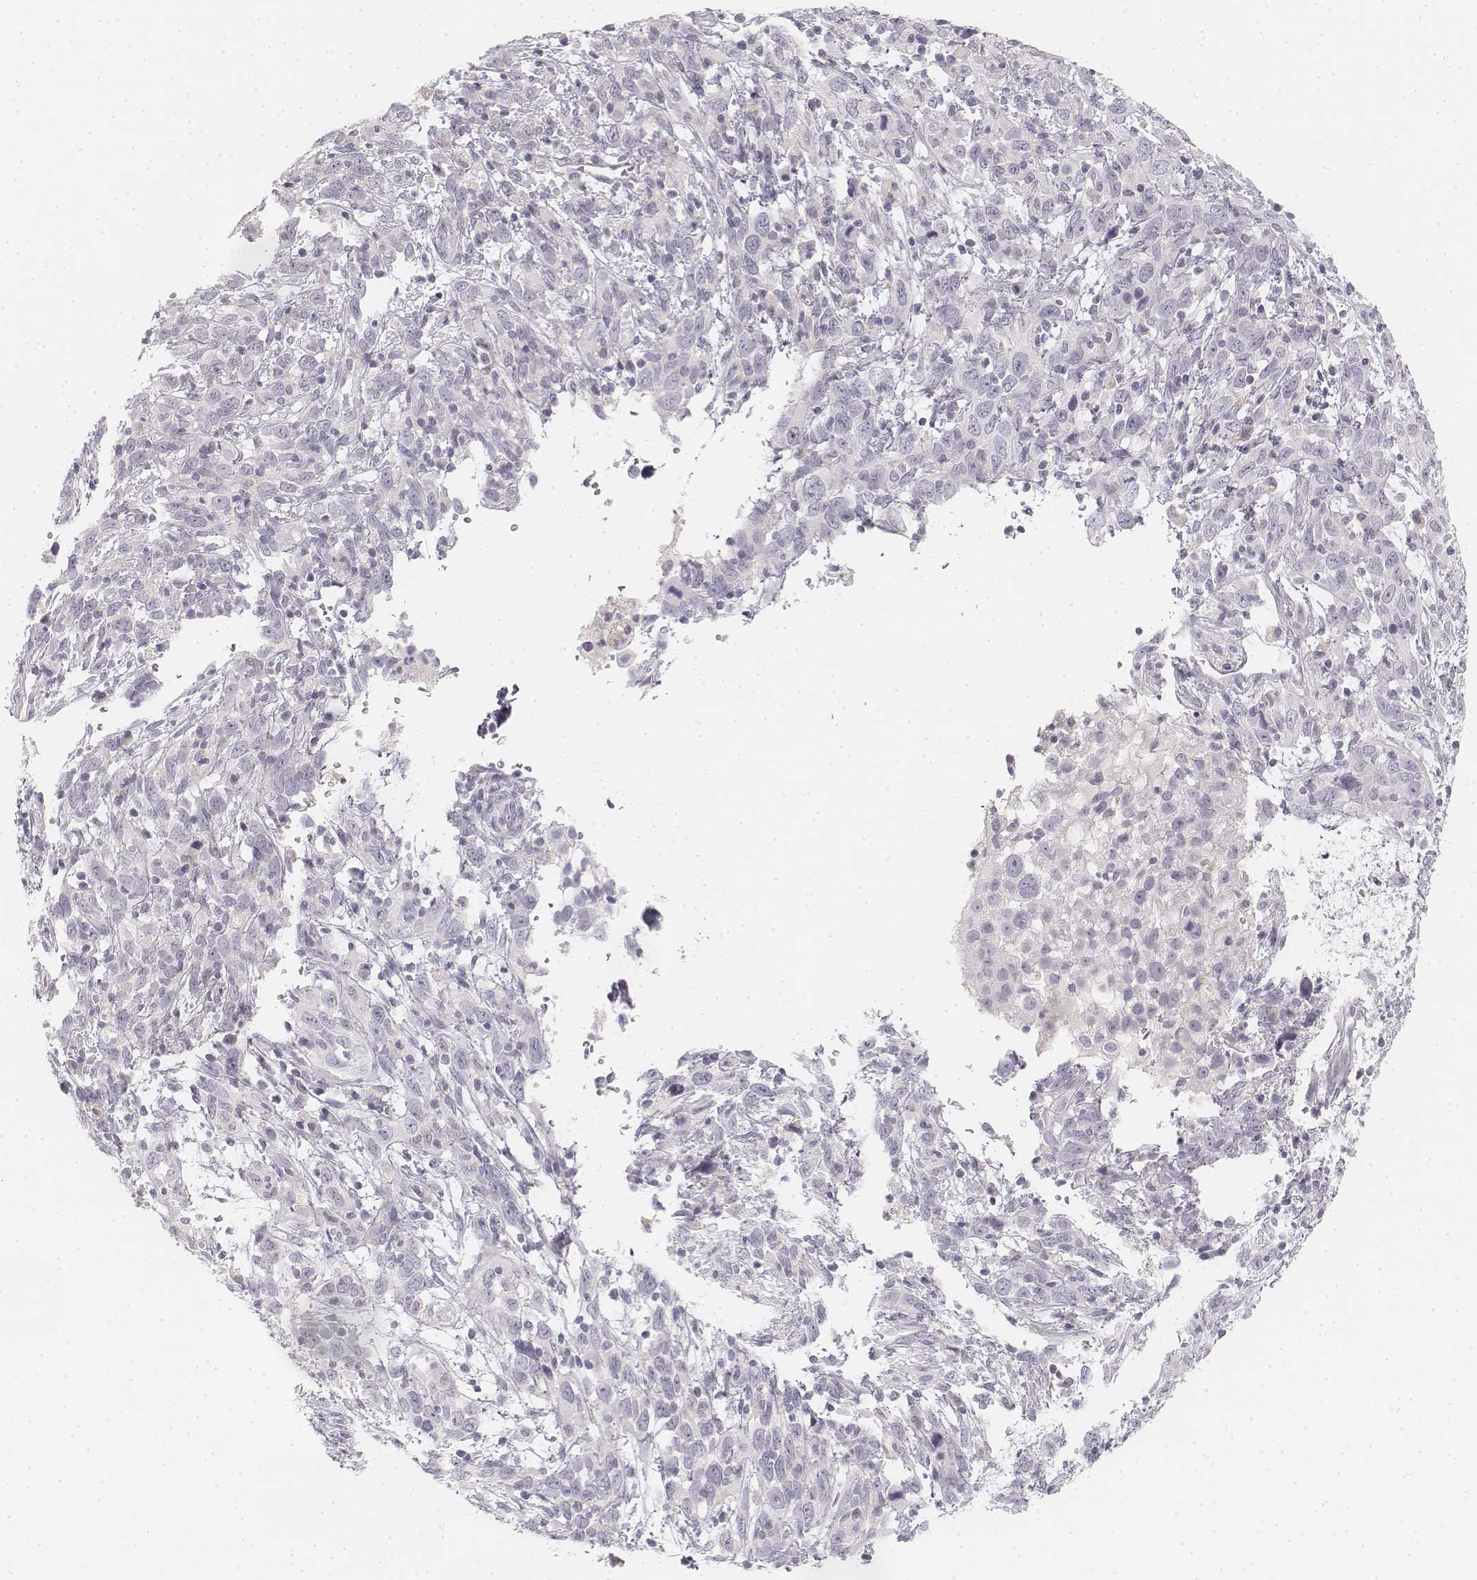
{"staining": {"intensity": "negative", "quantity": "none", "location": "none"}, "tissue": "cervical cancer", "cell_type": "Tumor cells", "image_type": "cancer", "snomed": [{"axis": "morphology", "description": "Adenocarcinoma, NOS"}, {"axis": "topography", "description": "Cervix"}], "caption": "Tumor cells are negative for brown protein staining in cervical adenocarcinoma. (DAB (3,3'-diaminobenzidine) IHC visualized using brightfield microscopy, high magnification).", "gene": "DSG4", "patient": {"sex": "female", "age": 40}}